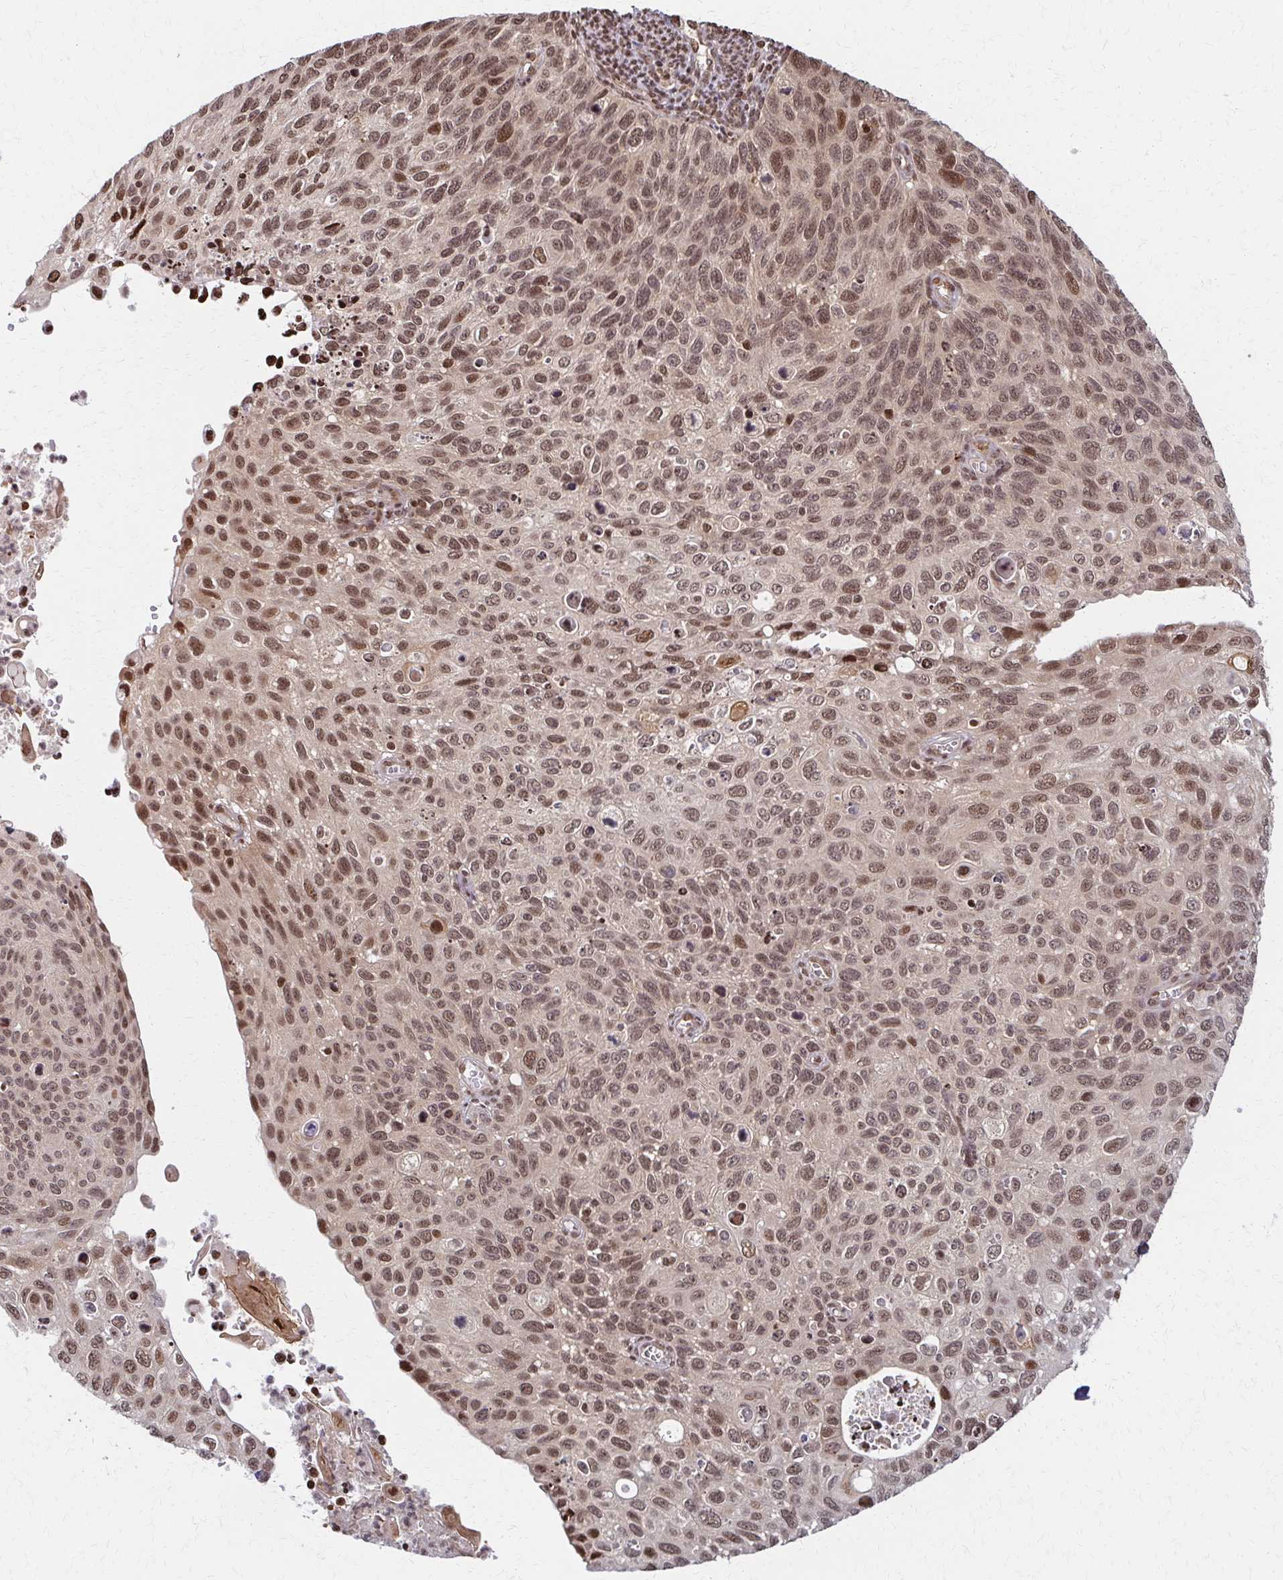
{"staining": {"intensity": "moderate", "quantity": ">75%", "location": "nuclear"}, "tissue": "cervical cancer", "cell_type": "Tumor cells", "image_type": "cancer", "snomed": [{"axis": "morphology", "description": "Squamous cell carcinoma, NOS"}, {"axis": "topography", "description": "Cervix"}], "caption": "This micrograph shows immunohistochemistry (IHC) staining of human squamous cell carcinoma (cervical), with medium moderate nuclear staining in about >75% of tumor cells.", "gene": "PSMD7", "patient": {"sex": "female", "age": 70}}